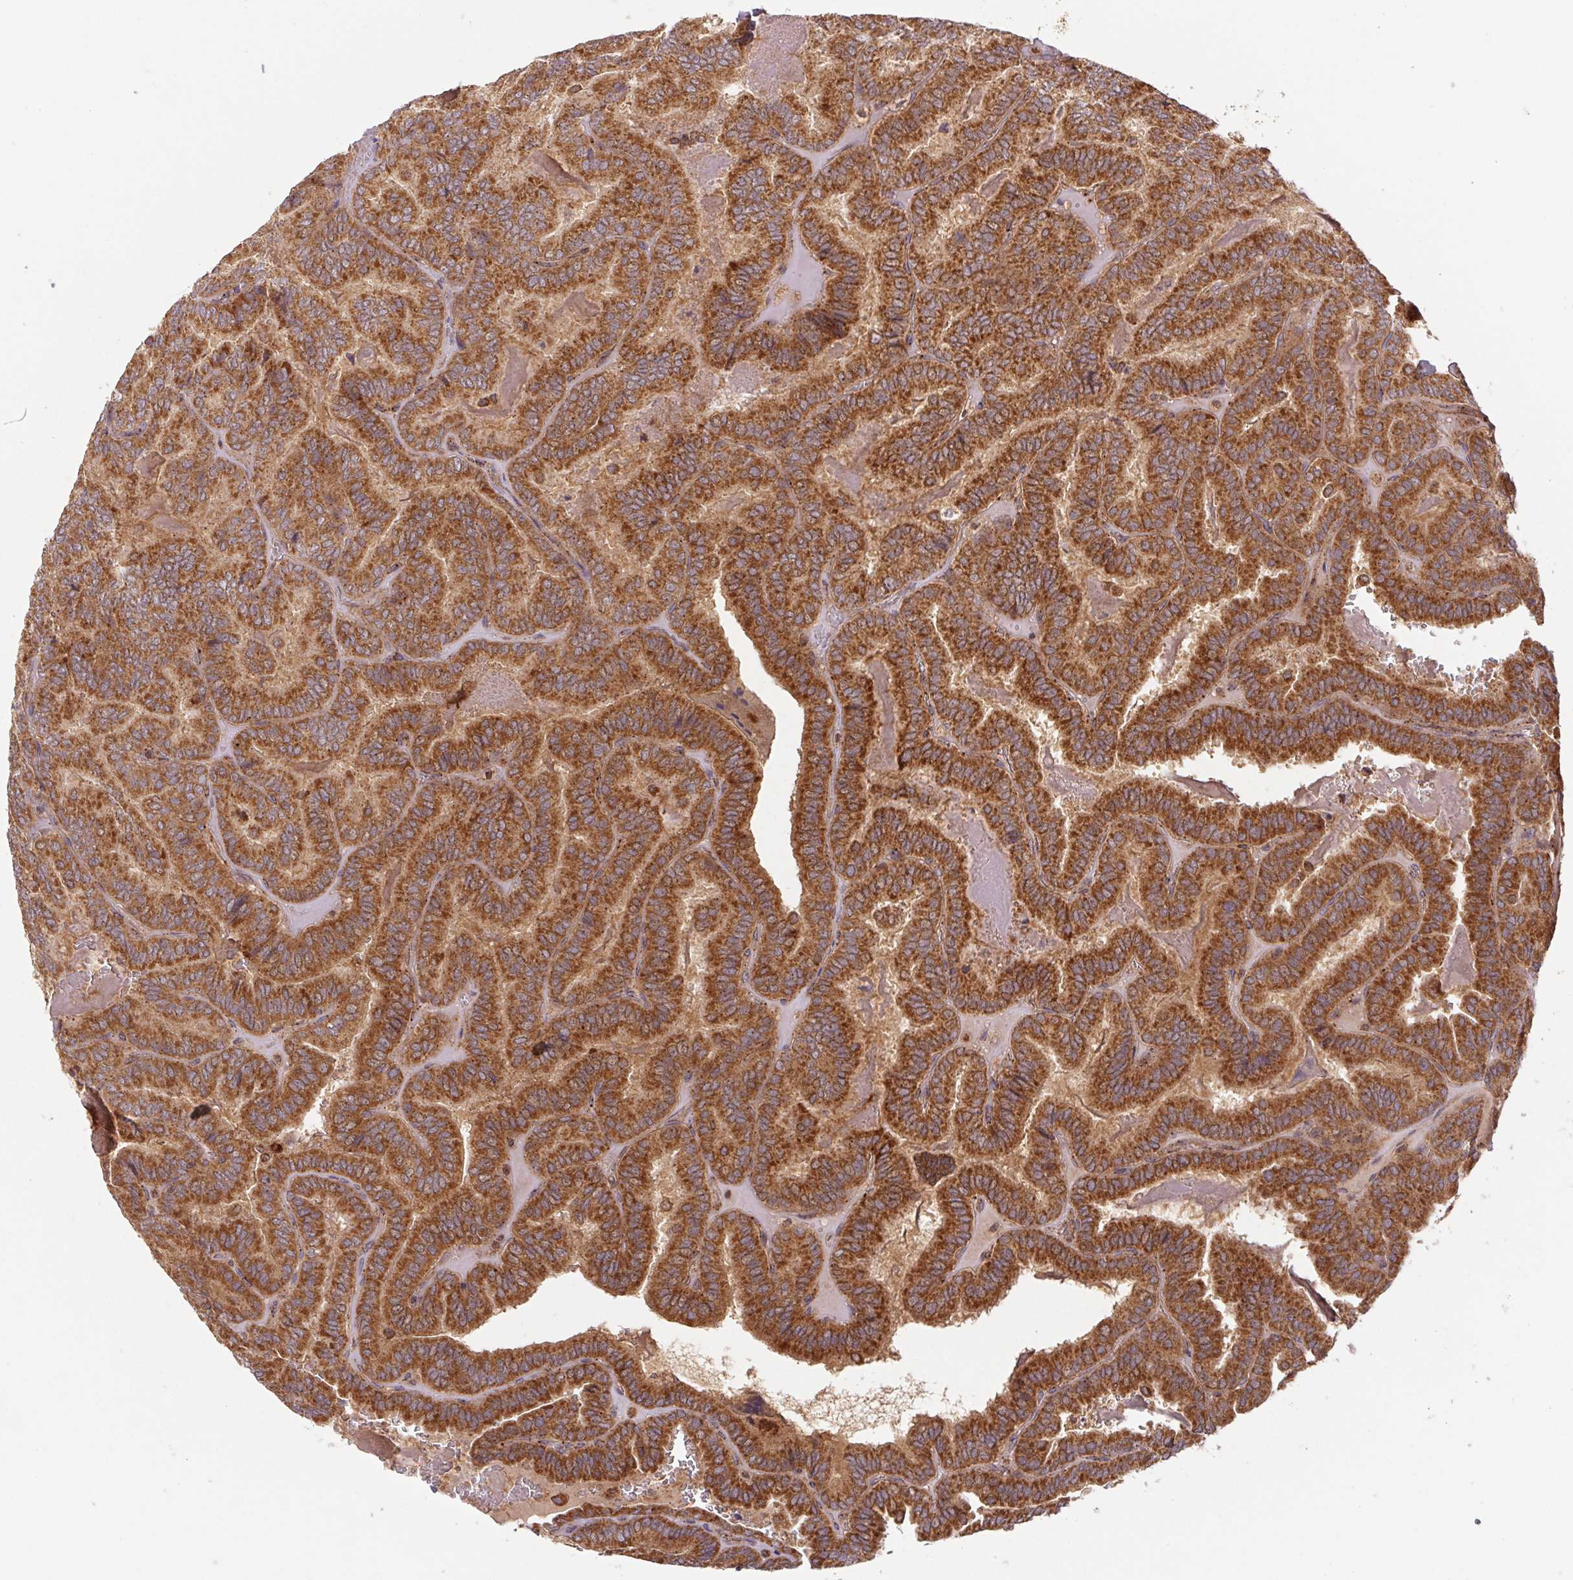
{"staining": {"intensity": "strong", "quantity": ">75%", "location": "cytoplasmic/membranous"}, "tissue": "thyroid cancer", "cell_type": "Tumor cells", "image_type": "cancer", "snomed": [{"axis": "morphology", "description": "Papillary adenocarcinoma, NOS"}, {"axis": "topography", "description": "Thyroid gland"}], "caption": "Immunohistochemical staining of thyroid papillary adenocarcinoma exhibits high levels of strong cytoplasmic/membranous protein positivity in approximately >75% of tumor cells.", "gene": "MTHFD1", "patient": {"sex": "female", "age": 75}}